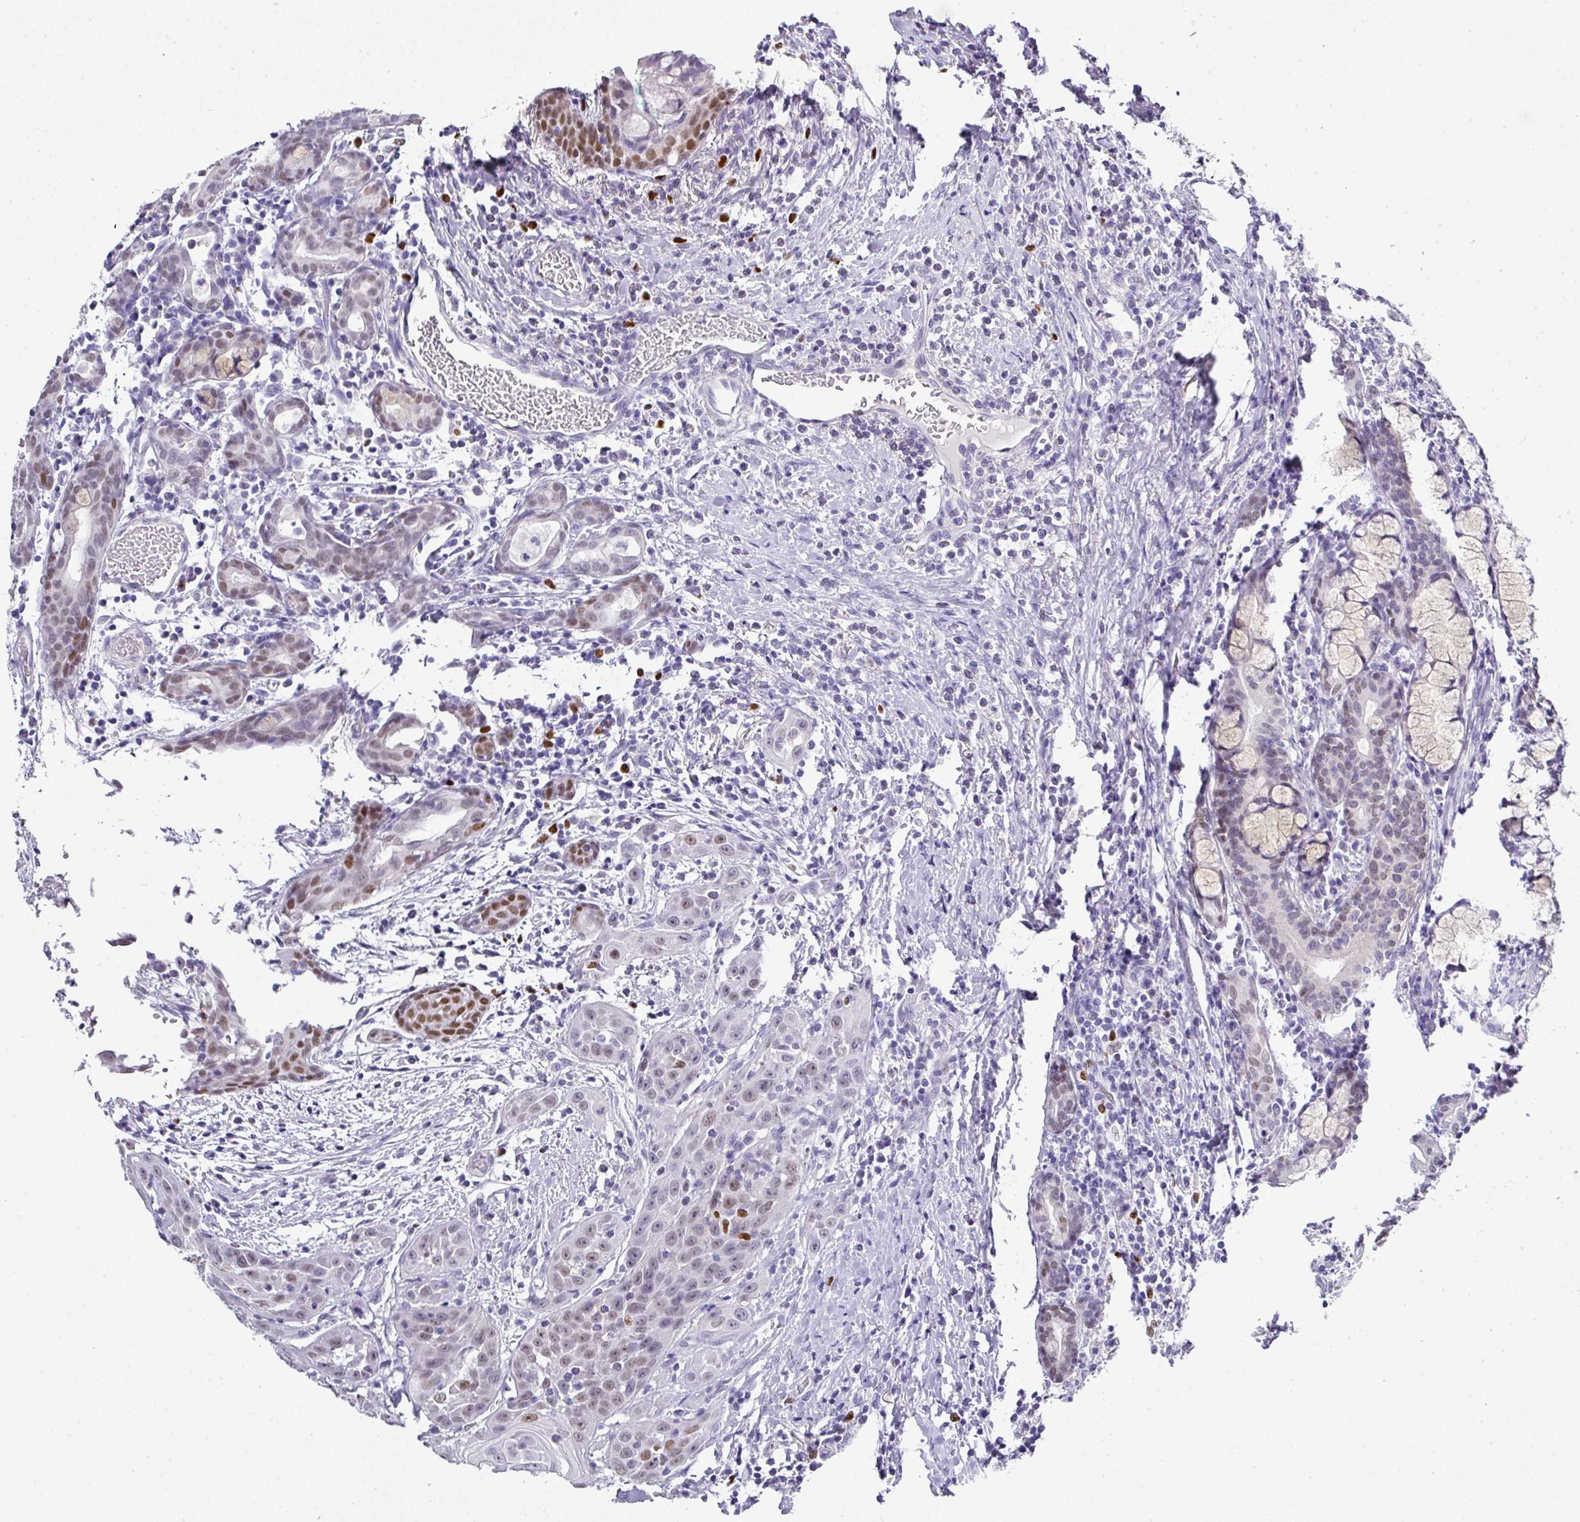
{"staining": {"intensity": "weak", "quantity": "<25%", "location": "nuclear"}, "tissue": "head and neck cancer", "cell_type": "Tumor cells", "image_type": "cancer", "snomed": [{"axis": "morphology", "description": "Squamous cell carcinoma, NOS"}, {"axis": "topography", "description": "Oral tissue"}, {"axis": "topography", "description": "Head-Neck"}], "caption": "This image is of squamous cell carcinoma (head and neck) stained with immunohistochemistry (IHC) to label a protein in brown with the nuclei are counter-stained blue. There is no positivity in tumor cells. (Brightfield microscopy of DAB (3,3'-diaminobenzidine) immunohistochemistry (IHC) at high magnification).", "gene": "BCL11A", "patient": {"sex": "female", "age": 50}}